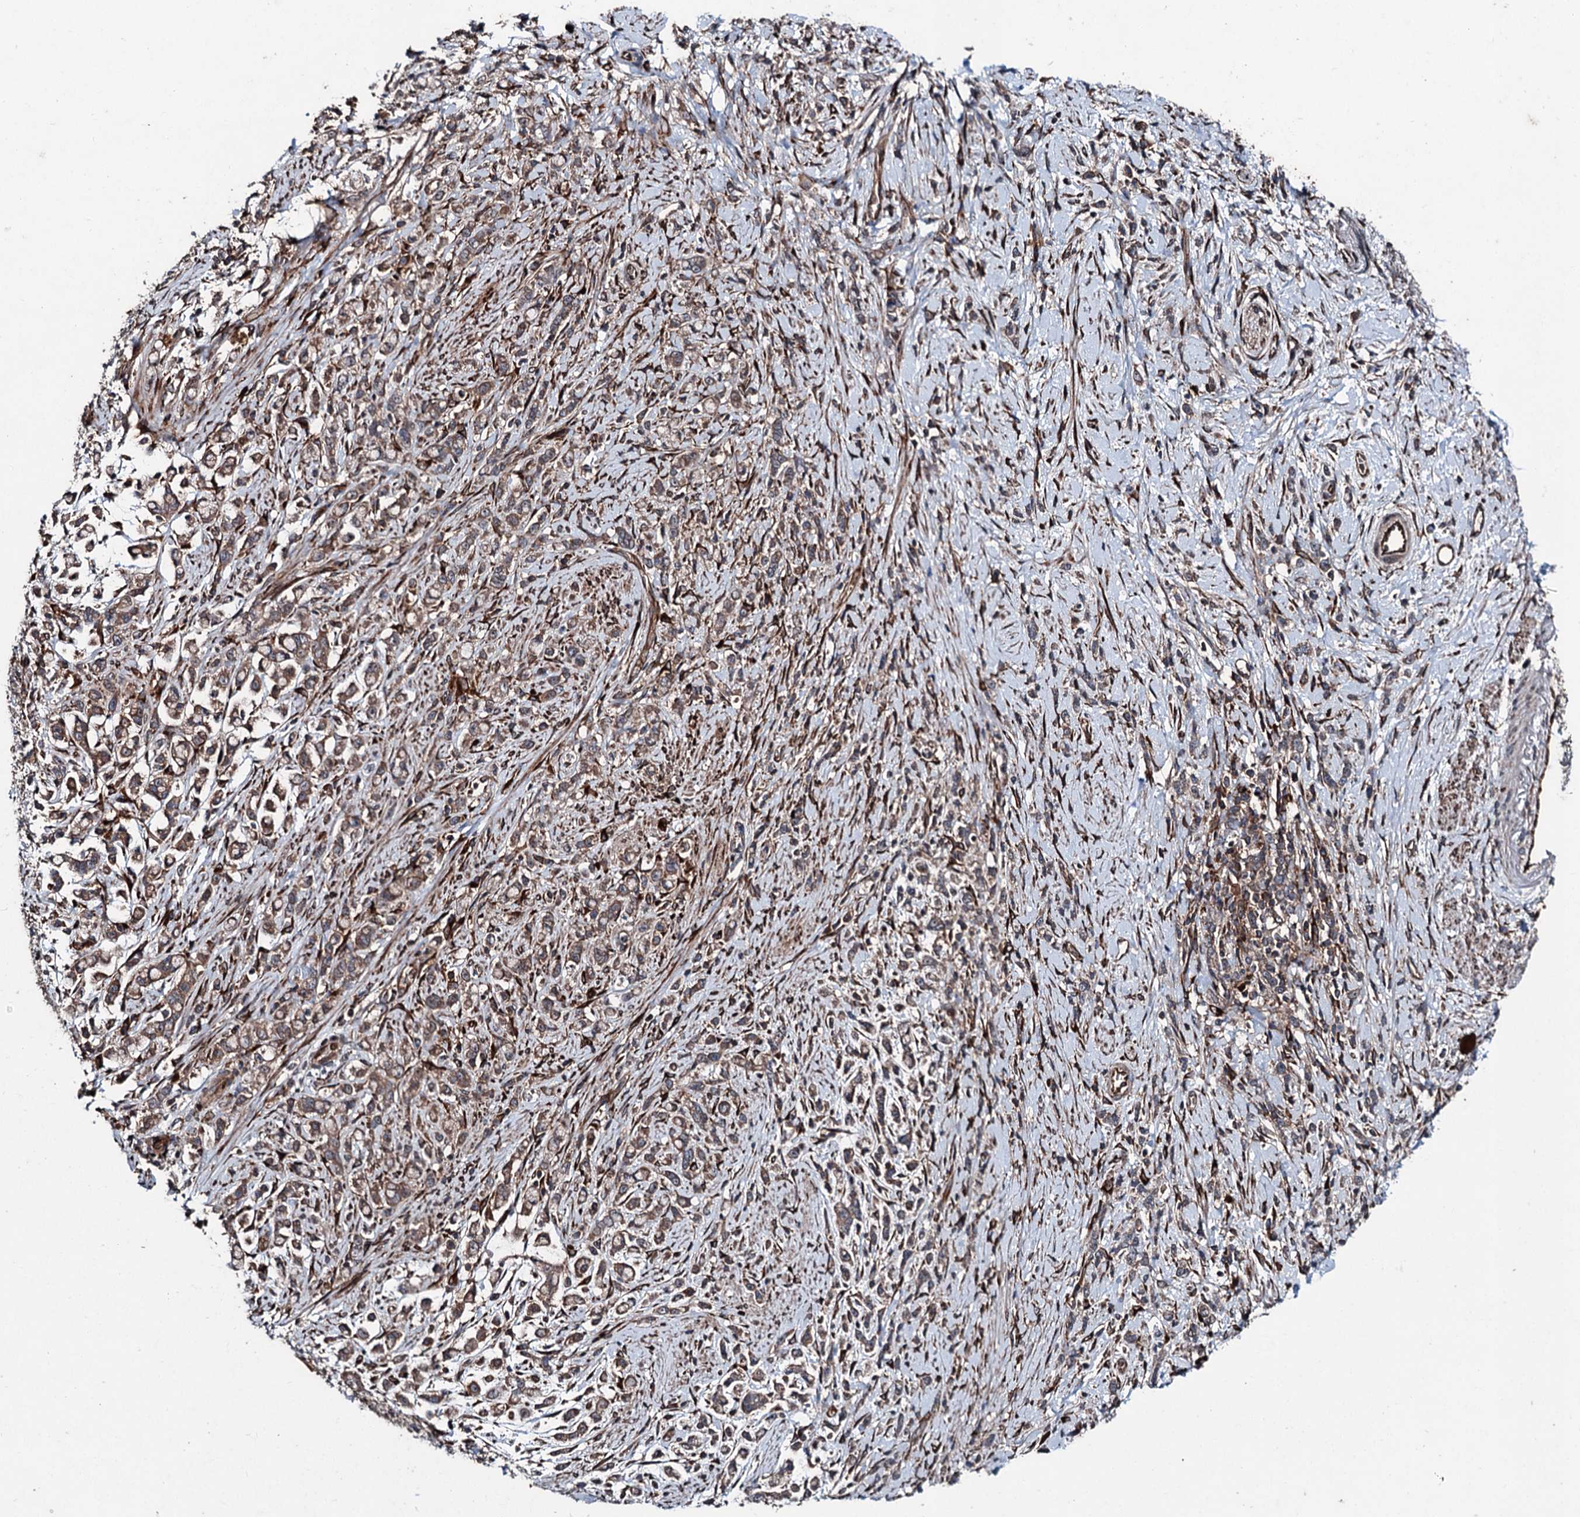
{"staining": {"intensity": "moderate", "quantity": ">75%", "location": "cytoplasmic/membranous"}, "tissue": "stomach cancer", "cell_type": "Tumor cells", "image_type": "cancer", "snomed": [{"axis": "morphology", "description": "Adenocarcinoma, NOS"}, {"axis": "topography", "description": "Stomach"}], "caption": "Immunohistochemical staining of human adenocarcinoma (stomach) displays medium levels of moderate cytoplasmic/membranous protein staining in about >75% of tumor cells.", "gene": "DDIAS", "patient": {"sex": "female", "age": 60}}